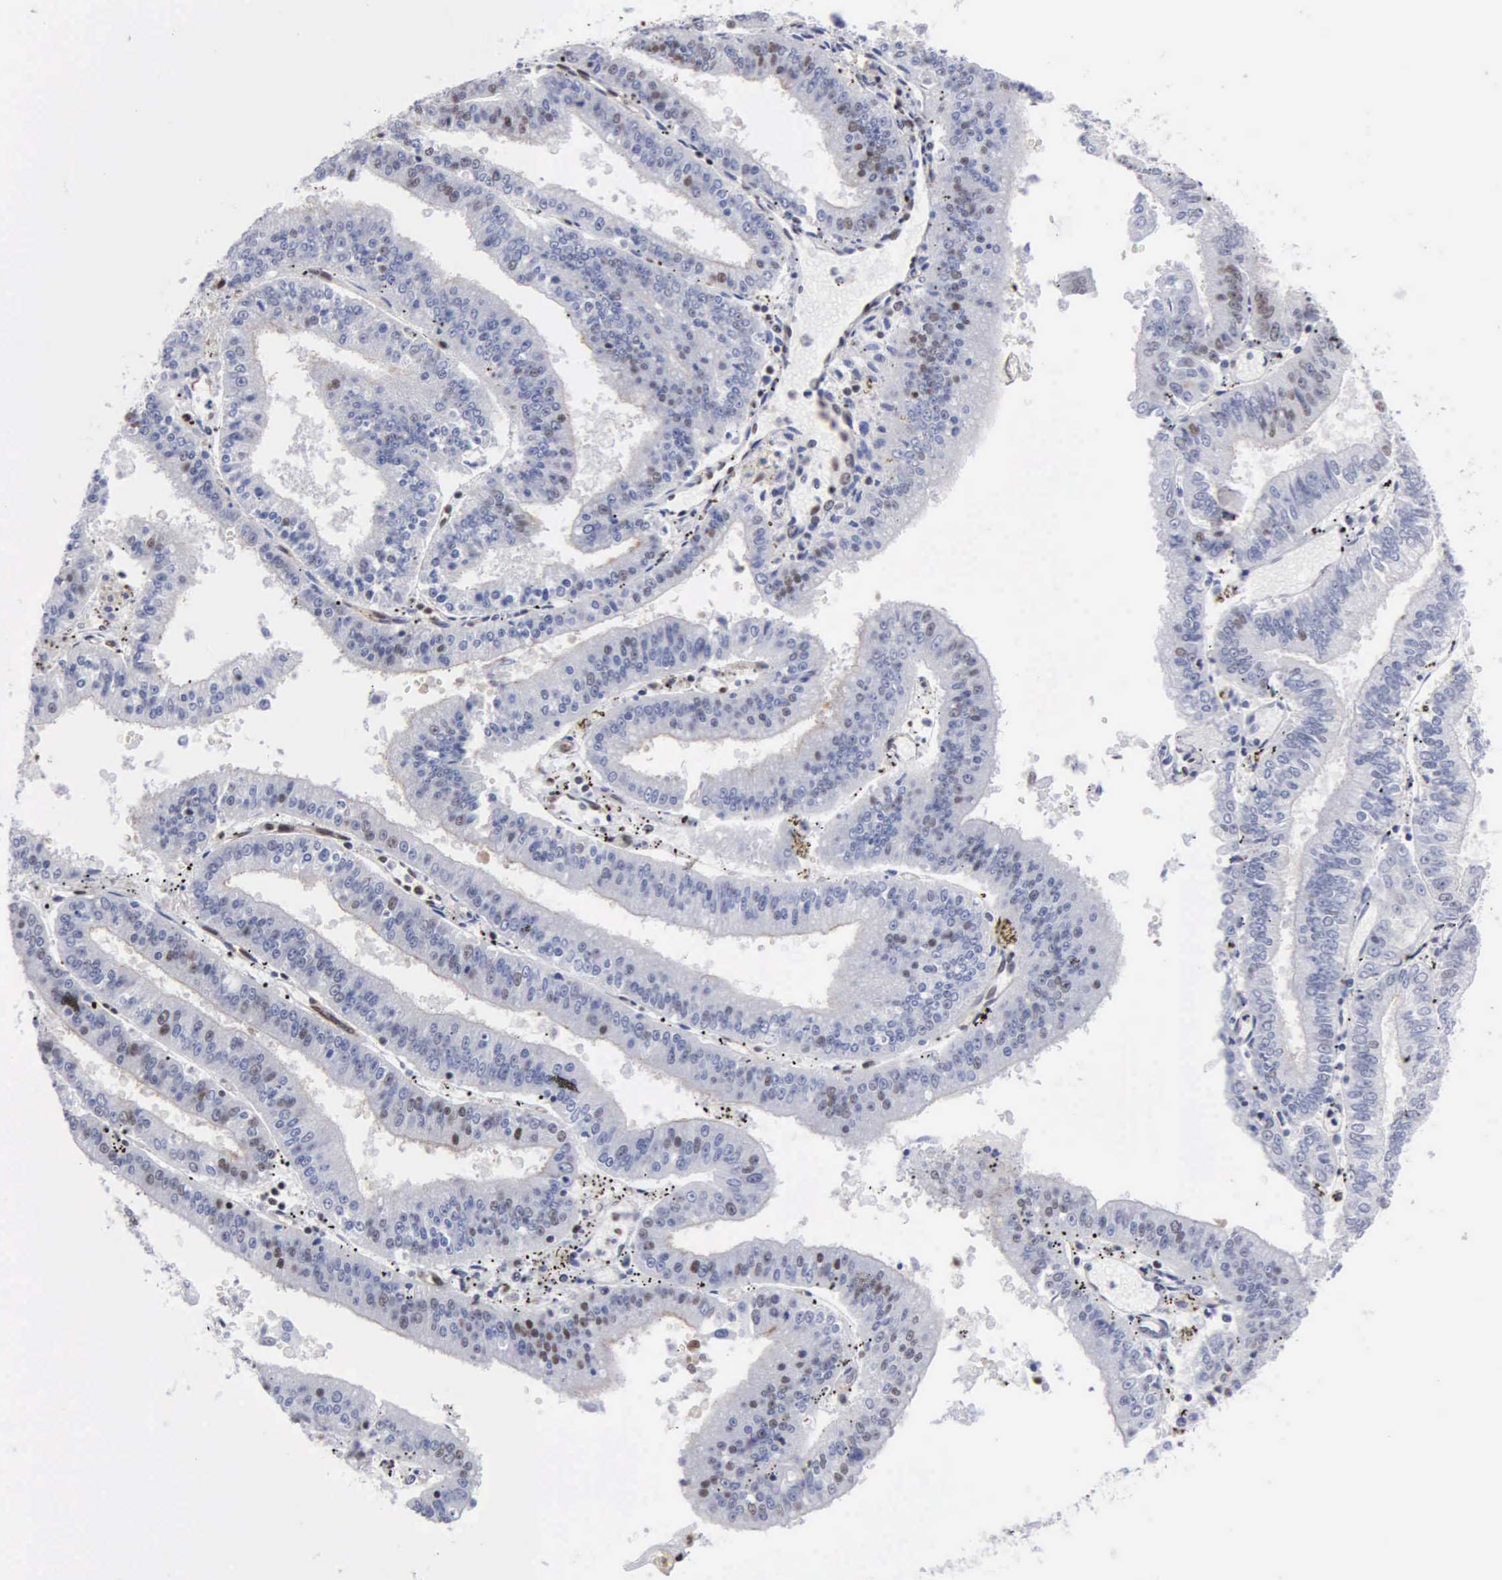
{"staining": {"intensity": "moderate", "quantity": "25%-75%", "location": "nuclear"}, "tissue": "endometrial cancer", "cell_type": "Tumor cells", "image_type": "cancer", "snomed": [{"axis": "morphology", "description": "Adenocarcinoma, NOS"}, {"axis": "topography", "description": "Endometrium"}], "caption": "This histopathology image demonstrates immunohistochemistry (IHC) staining of human adenocarcinoma (endometrial), with medium moderate nuclear expression in approximately 25%-75% of tumor cells.", "gene": "CCNG1", "patient": {"sex": "female", "age": 66}}